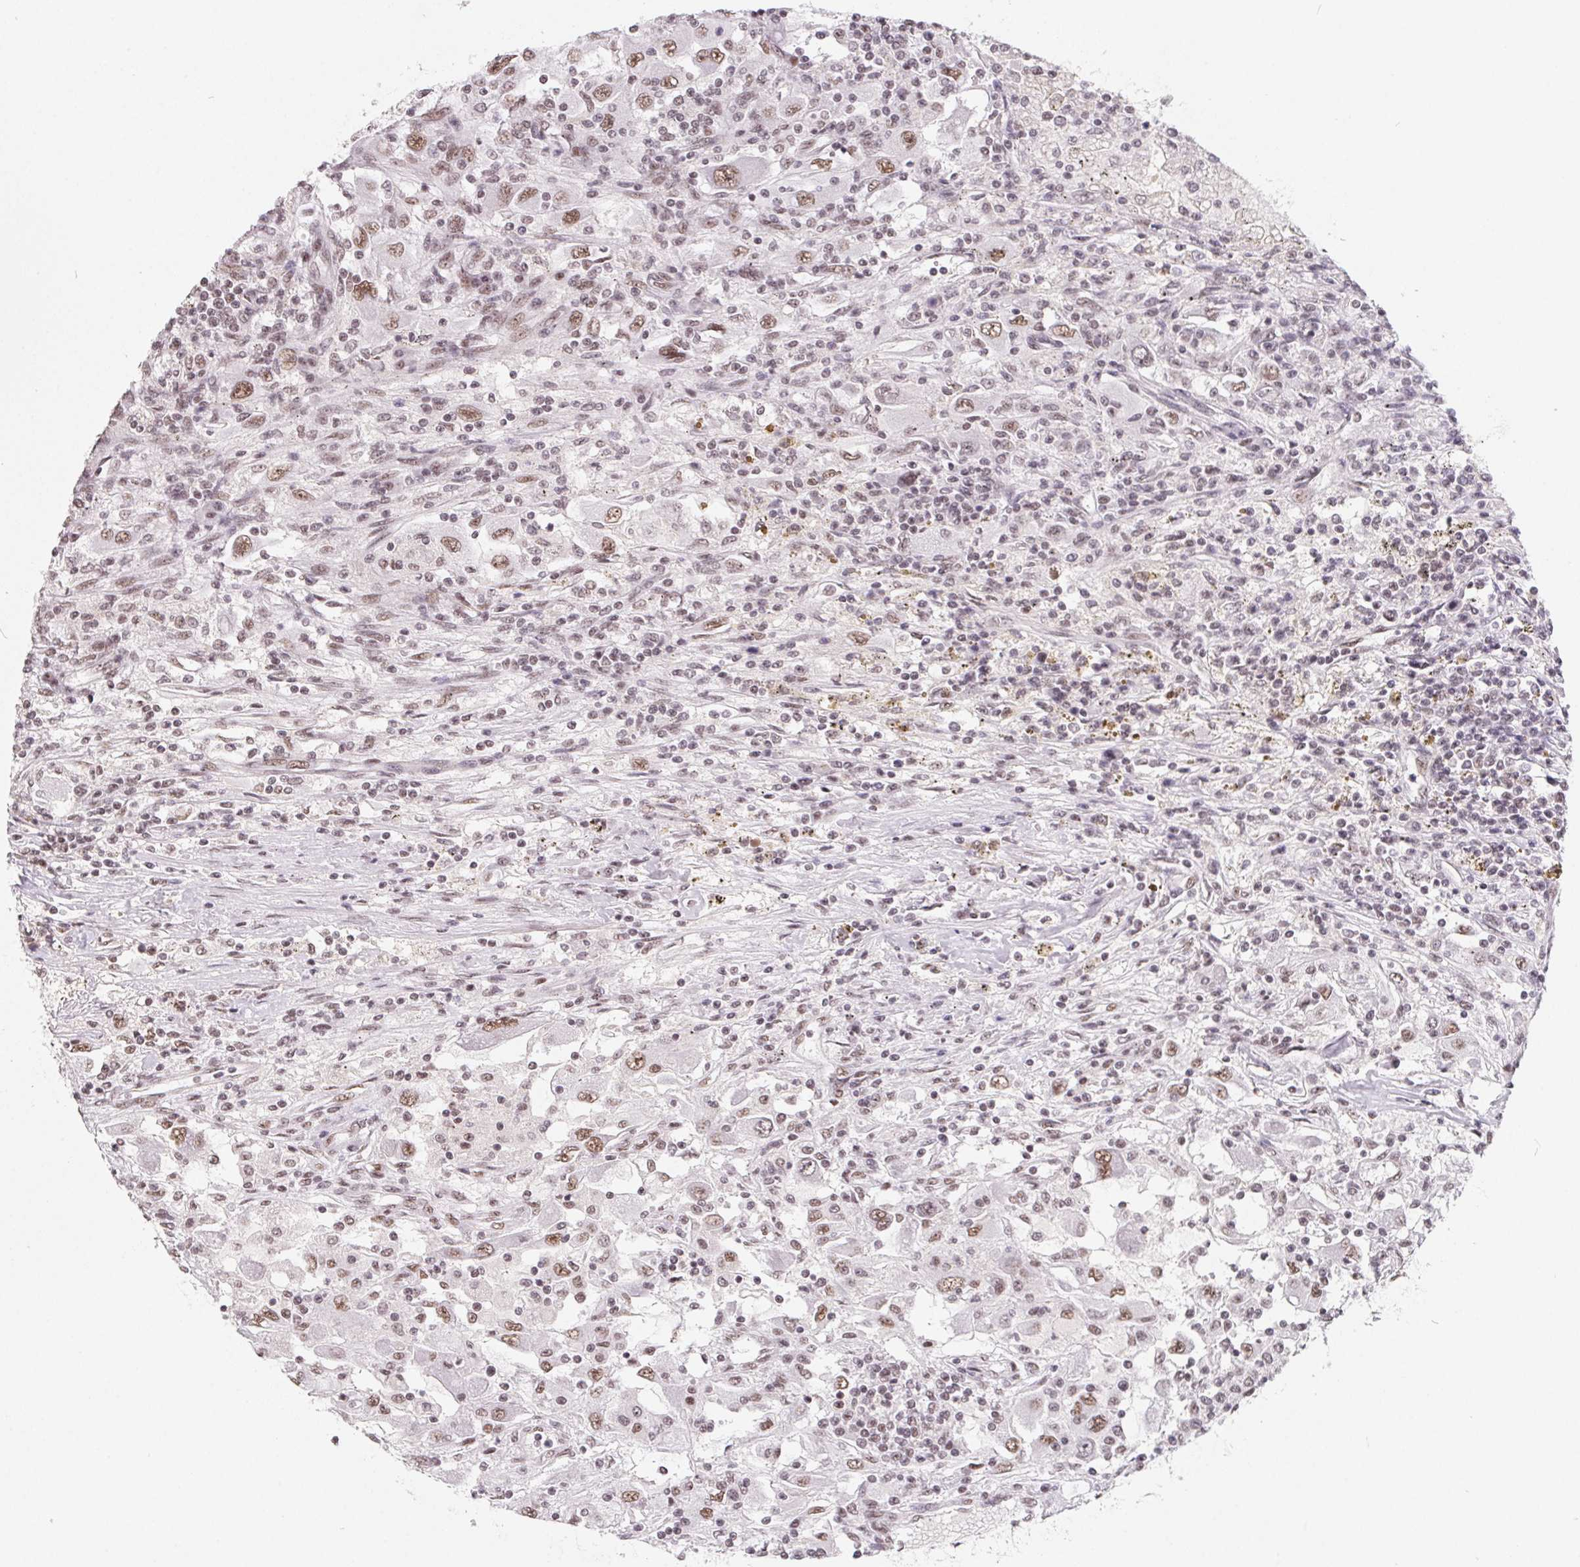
{"staining": {"intensity": "moderate", "quantity": ">75%", "location": "nuclear"}, "tissue": "renal cancer", "cell_type": "Tumor cells", "image_type": "cancer", "snomed": [{"axis": "morphology", "description": "Adenocarcinoma, NOS"}, {"axis": "topography", "description": "Kidney"}], "caption": "Approximately >75% of tumor cells in renal cancer reveal moderate nuclear protein expression as visualized by brown immunohistochemical staining.", "gene": "TCERG1", "patient": {"sex": "female", "age": 67}}